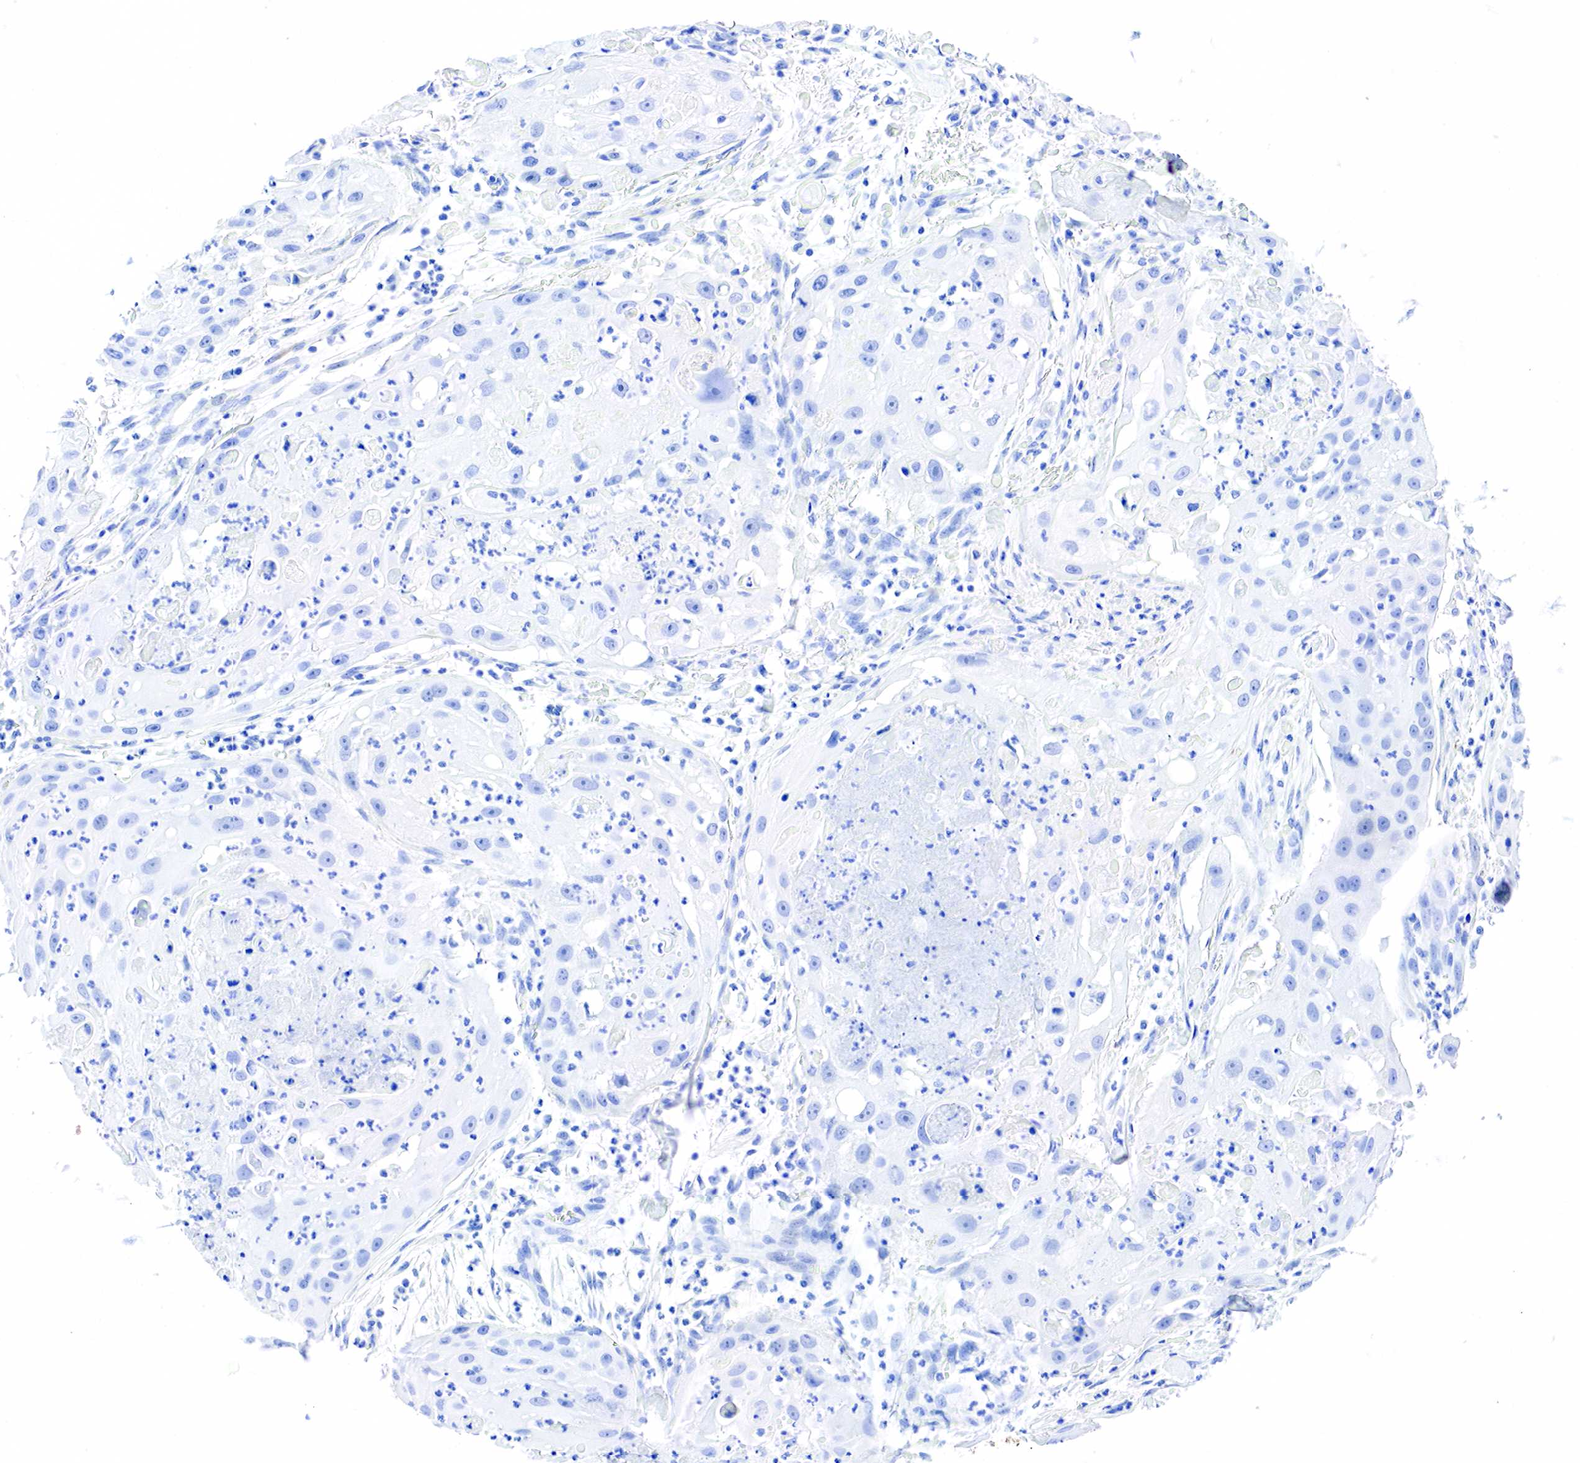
{"staining": {"intensity": "negative", "quantity": "none", "location": "none"}, "tissue": "head and neck cancer", "cell_type": "Tumor cells", "image_type": "cancer", "snomed": [{"axis": "morphology", "description": "Squamous cell carcinoma, NOS"}, {"axis": "topography", "description": "Head-Neck"}], "caption": "DAB (3,3'-diaminobenzidine) immunohistochemical staining of human head and neck cancer shows no significant positivity in tumor cells.", "gene": "KRT7", "patient": {"sex": "male", "age": 64}}